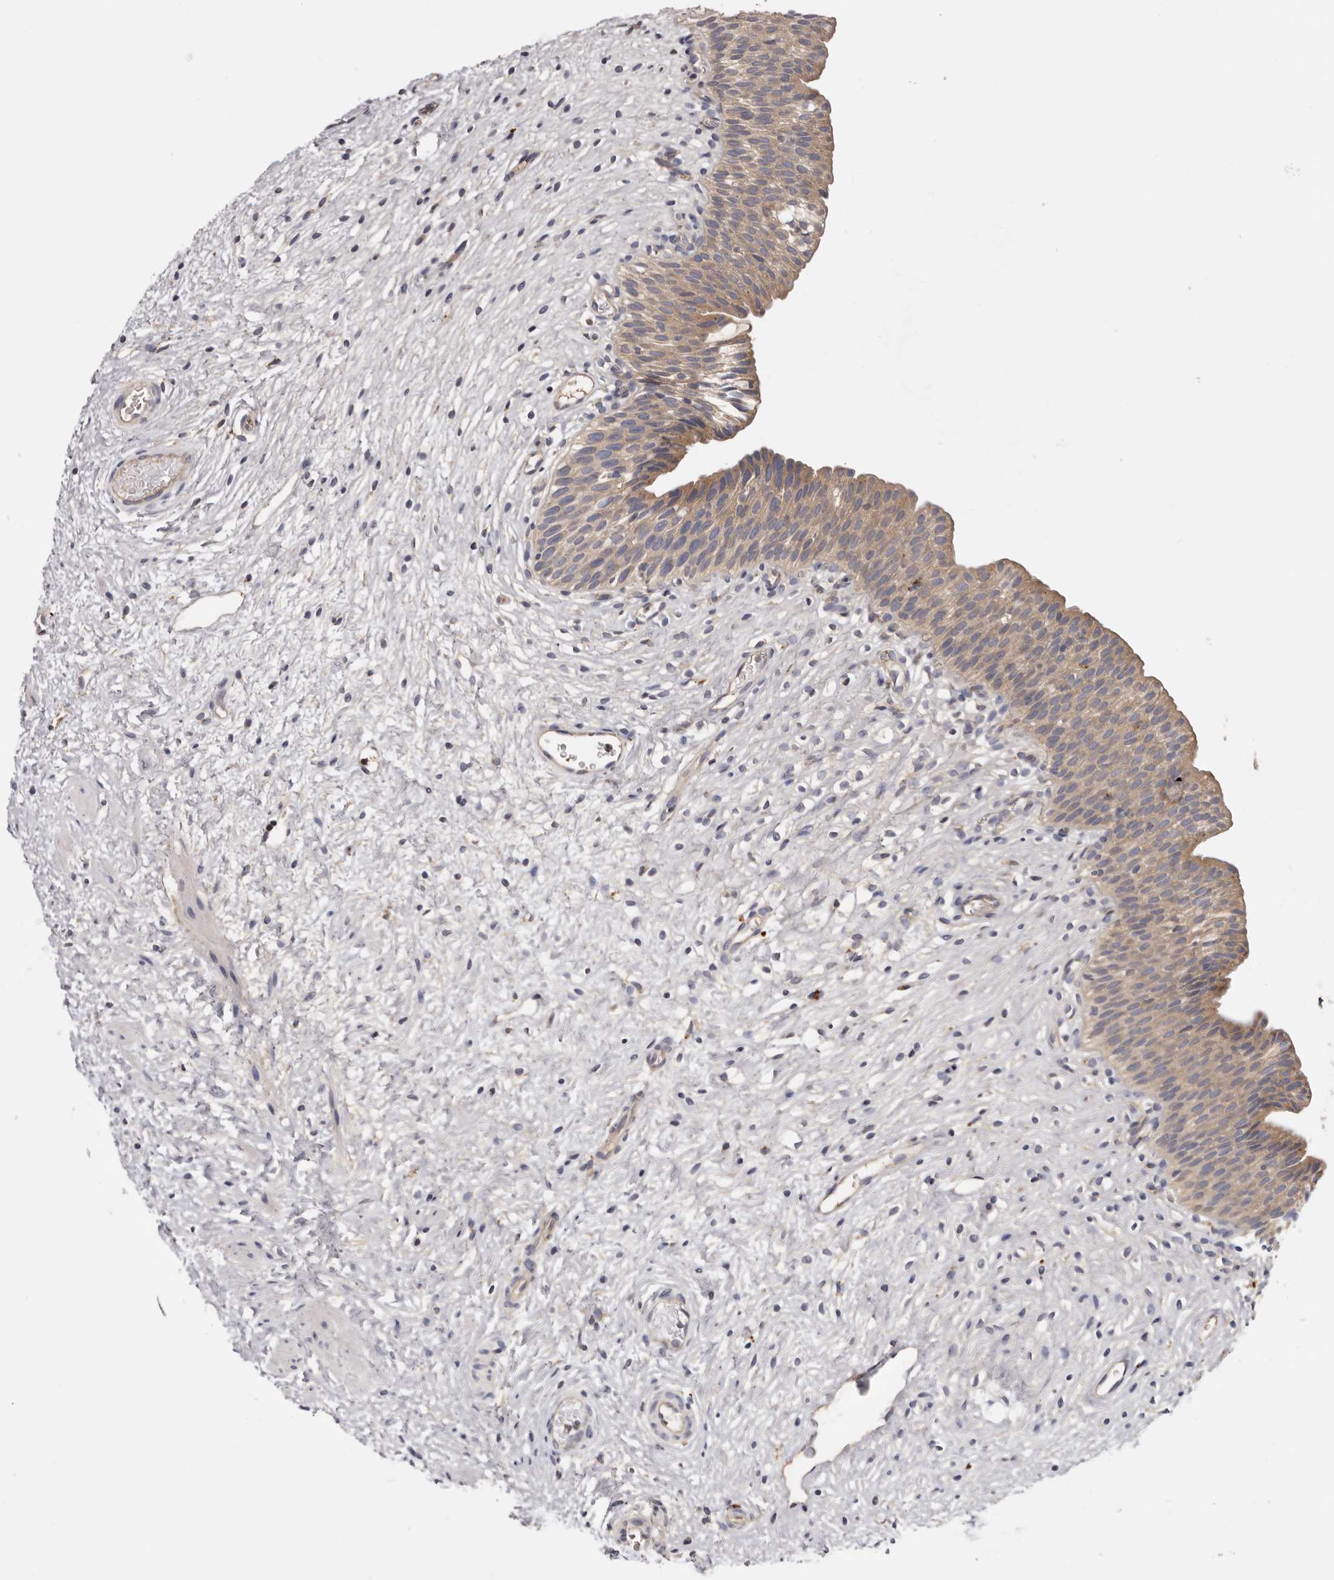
{"staining": {"intensity": "moderate", "quantity": ">75%", "location": "cytoplasmic/membranous"}, "tissue": "urinary bladder", "cell_type": "Urothelial cells", "image_type": "normal", "snomed": [{"axis": "morphology", "description": "Normal tissue, NOS"}, {"axis": "topography", "description": "Urinary bladder"}], "caption": "Immunohistochemical staining of benign urinary bladder exhibits medium levels of moderate cytoplasmic/membranous staining in about >75% of urothelial cells.", "gene": "INKA2", "patient": {"sex": "male", "age": 1}}